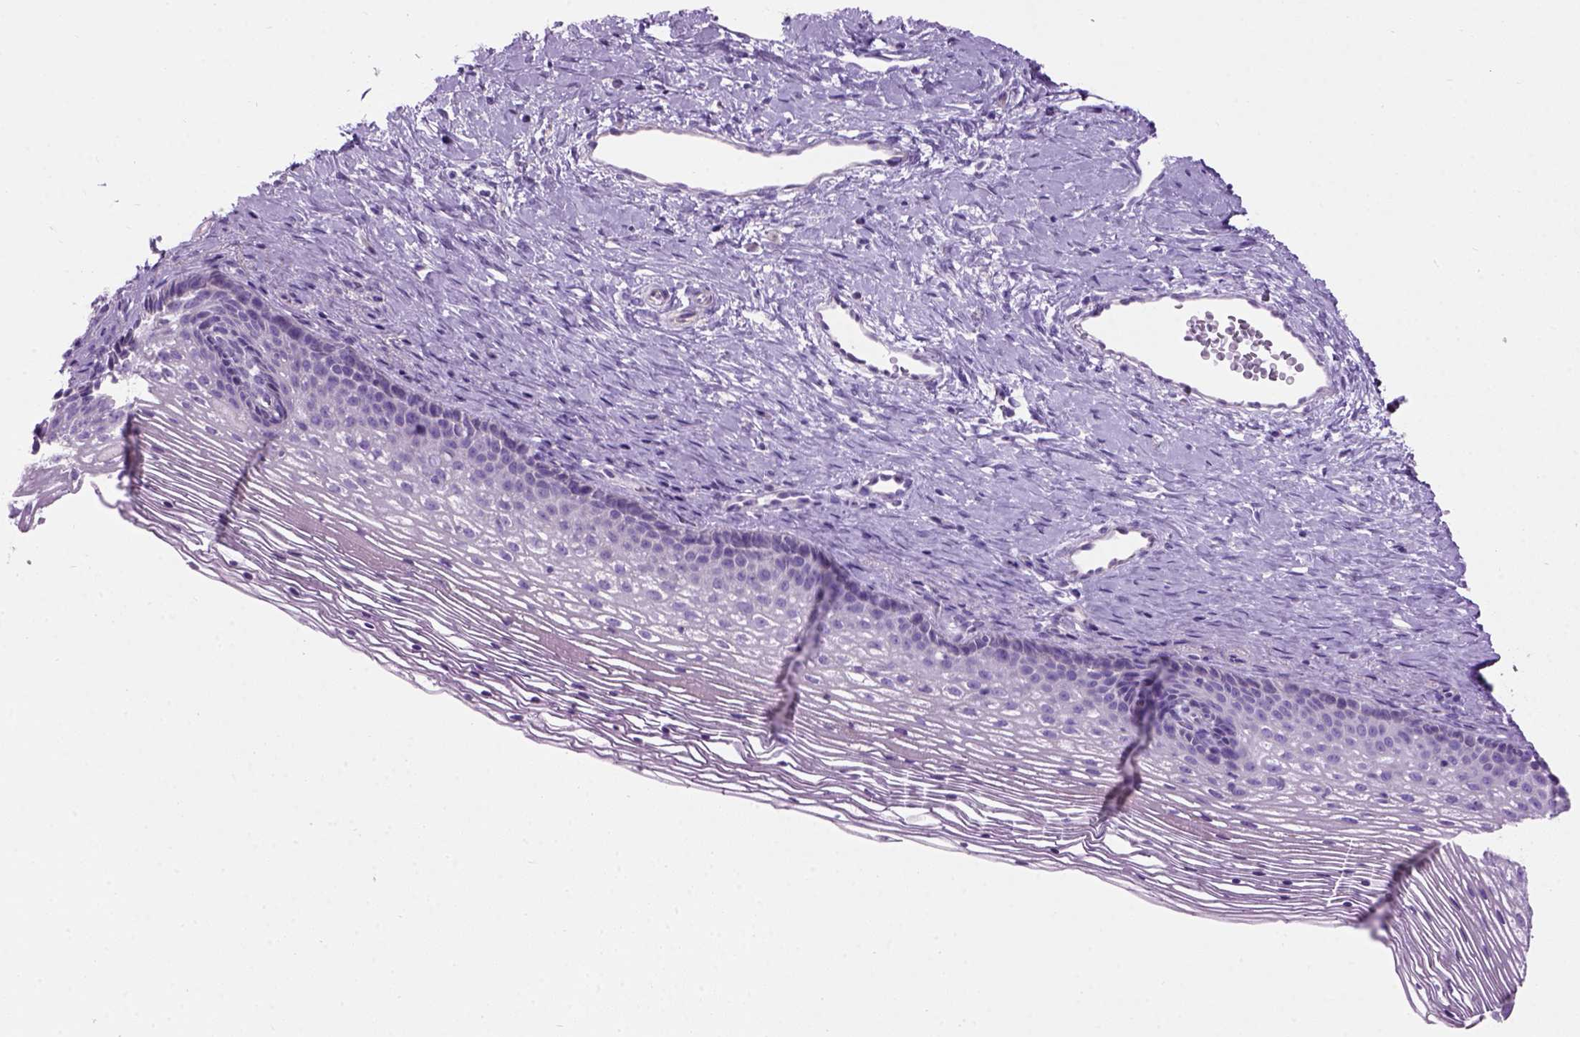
{"staining": {"intensity": "negative", "quantity": "none", "location": "none"}, "tissue": "cervix", "cell_type": "Glandular cells", "image_type": "normal", "snomed": [{"axis": "morphology", "description": "Normal tissue, NOS"}, {"axis": "topography", "description": "Cervix"}], "caption": "This is an immunohistochemistry (IHC) photomicrograph of benign human cervix. There is no expression in glandular cells.", "gene": "GABRB2", "patient": {"sex": "female", "age": 34}}